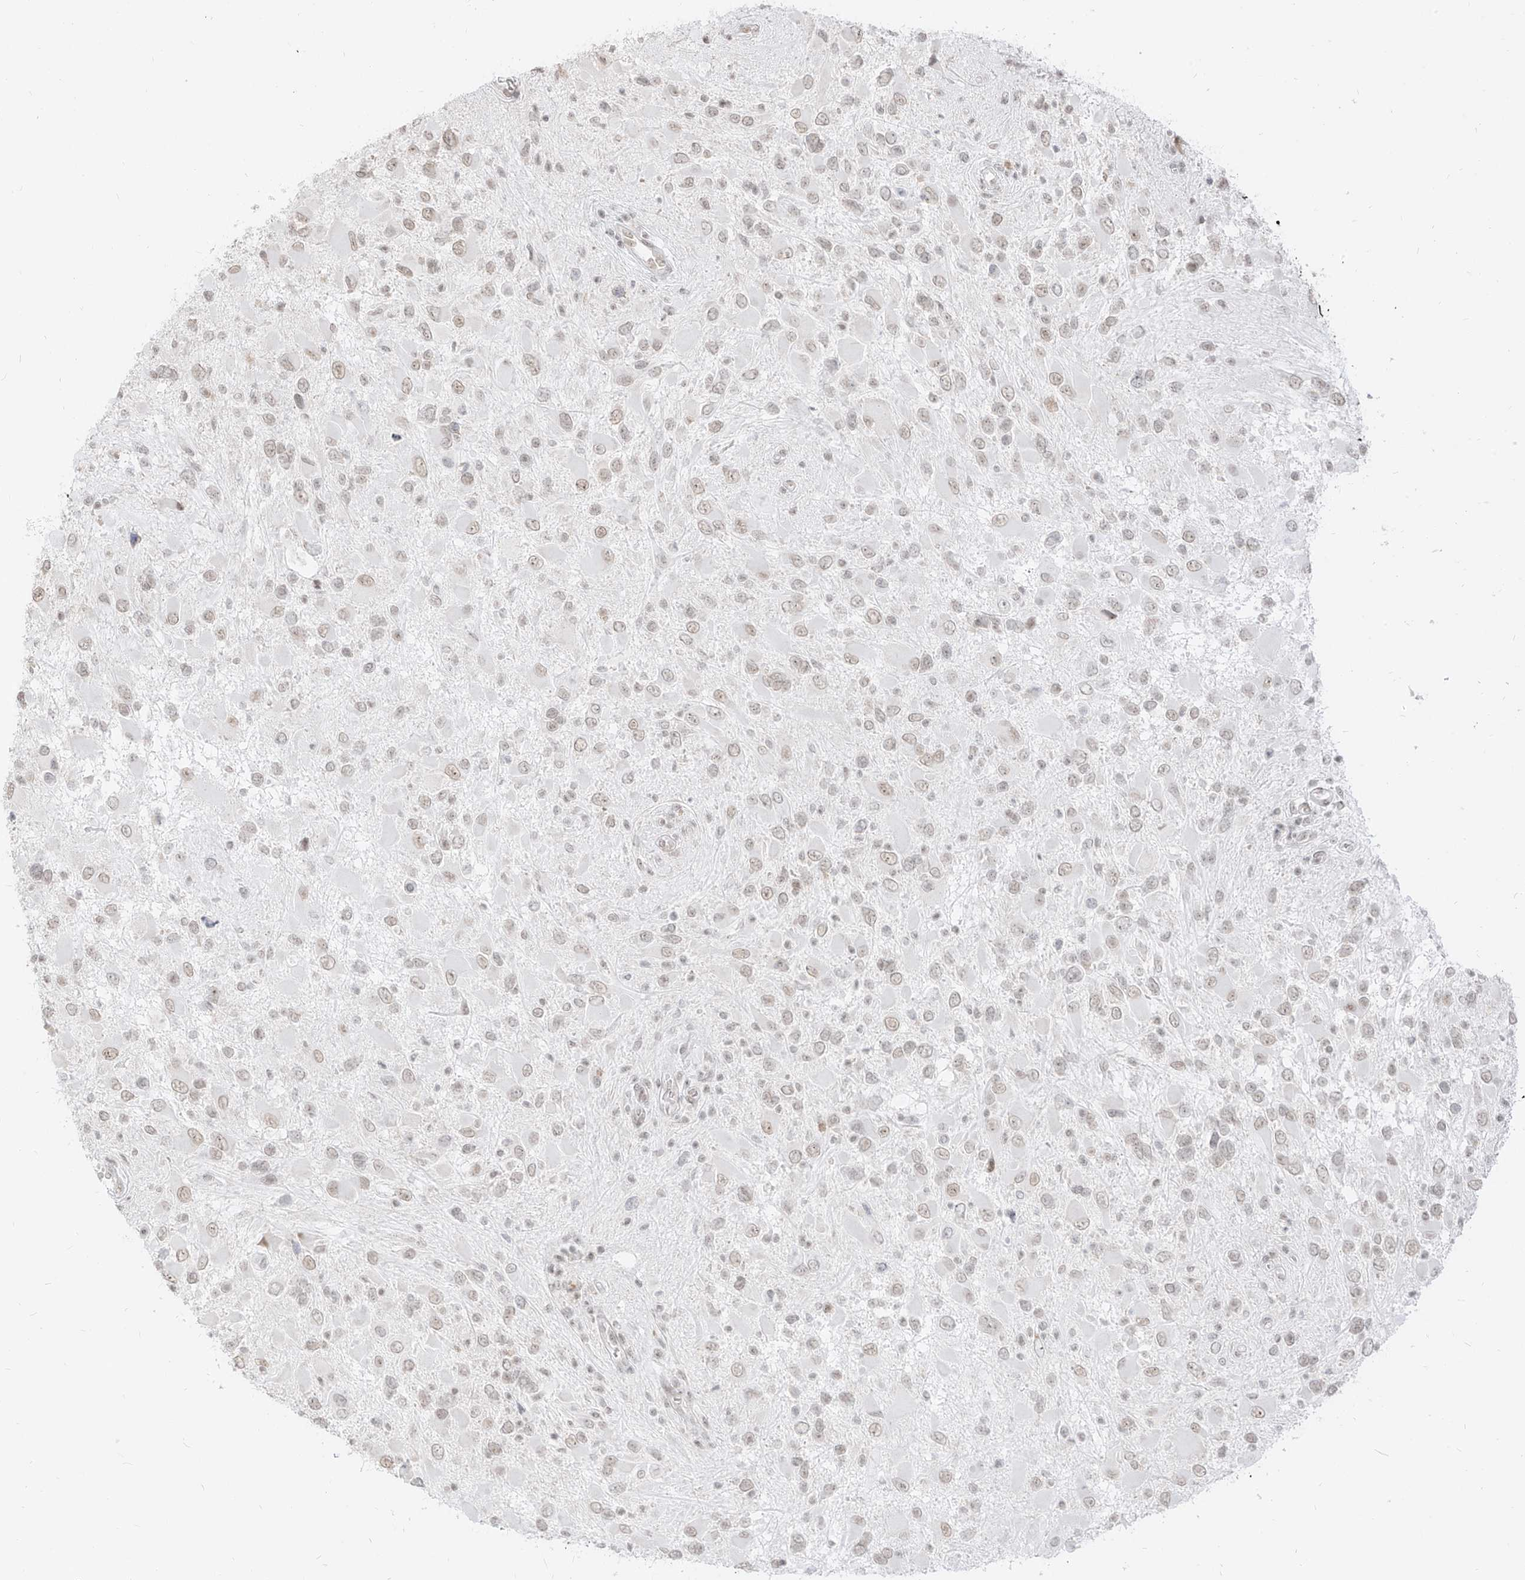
{"staining": {"intensity": "weak", "quantity": "25%-75%", "location": "nuclear"}, "tissue": "glioma", "cell_type": "Tumor cells", "image_type": "cancer", "snomed": [{"axis": "morphology", "description": "Glioma, malignant, High grade"}, {"axis": "topography", "description": "Brain"}], "caption": "Glioma tissue reveals weak nuclear positivity in approximately 25%-75% of tumor cells, visualized by immunohistochemistry.", "gene": "SUPT5H", "patient": {"sex": "male", "age": 53}}